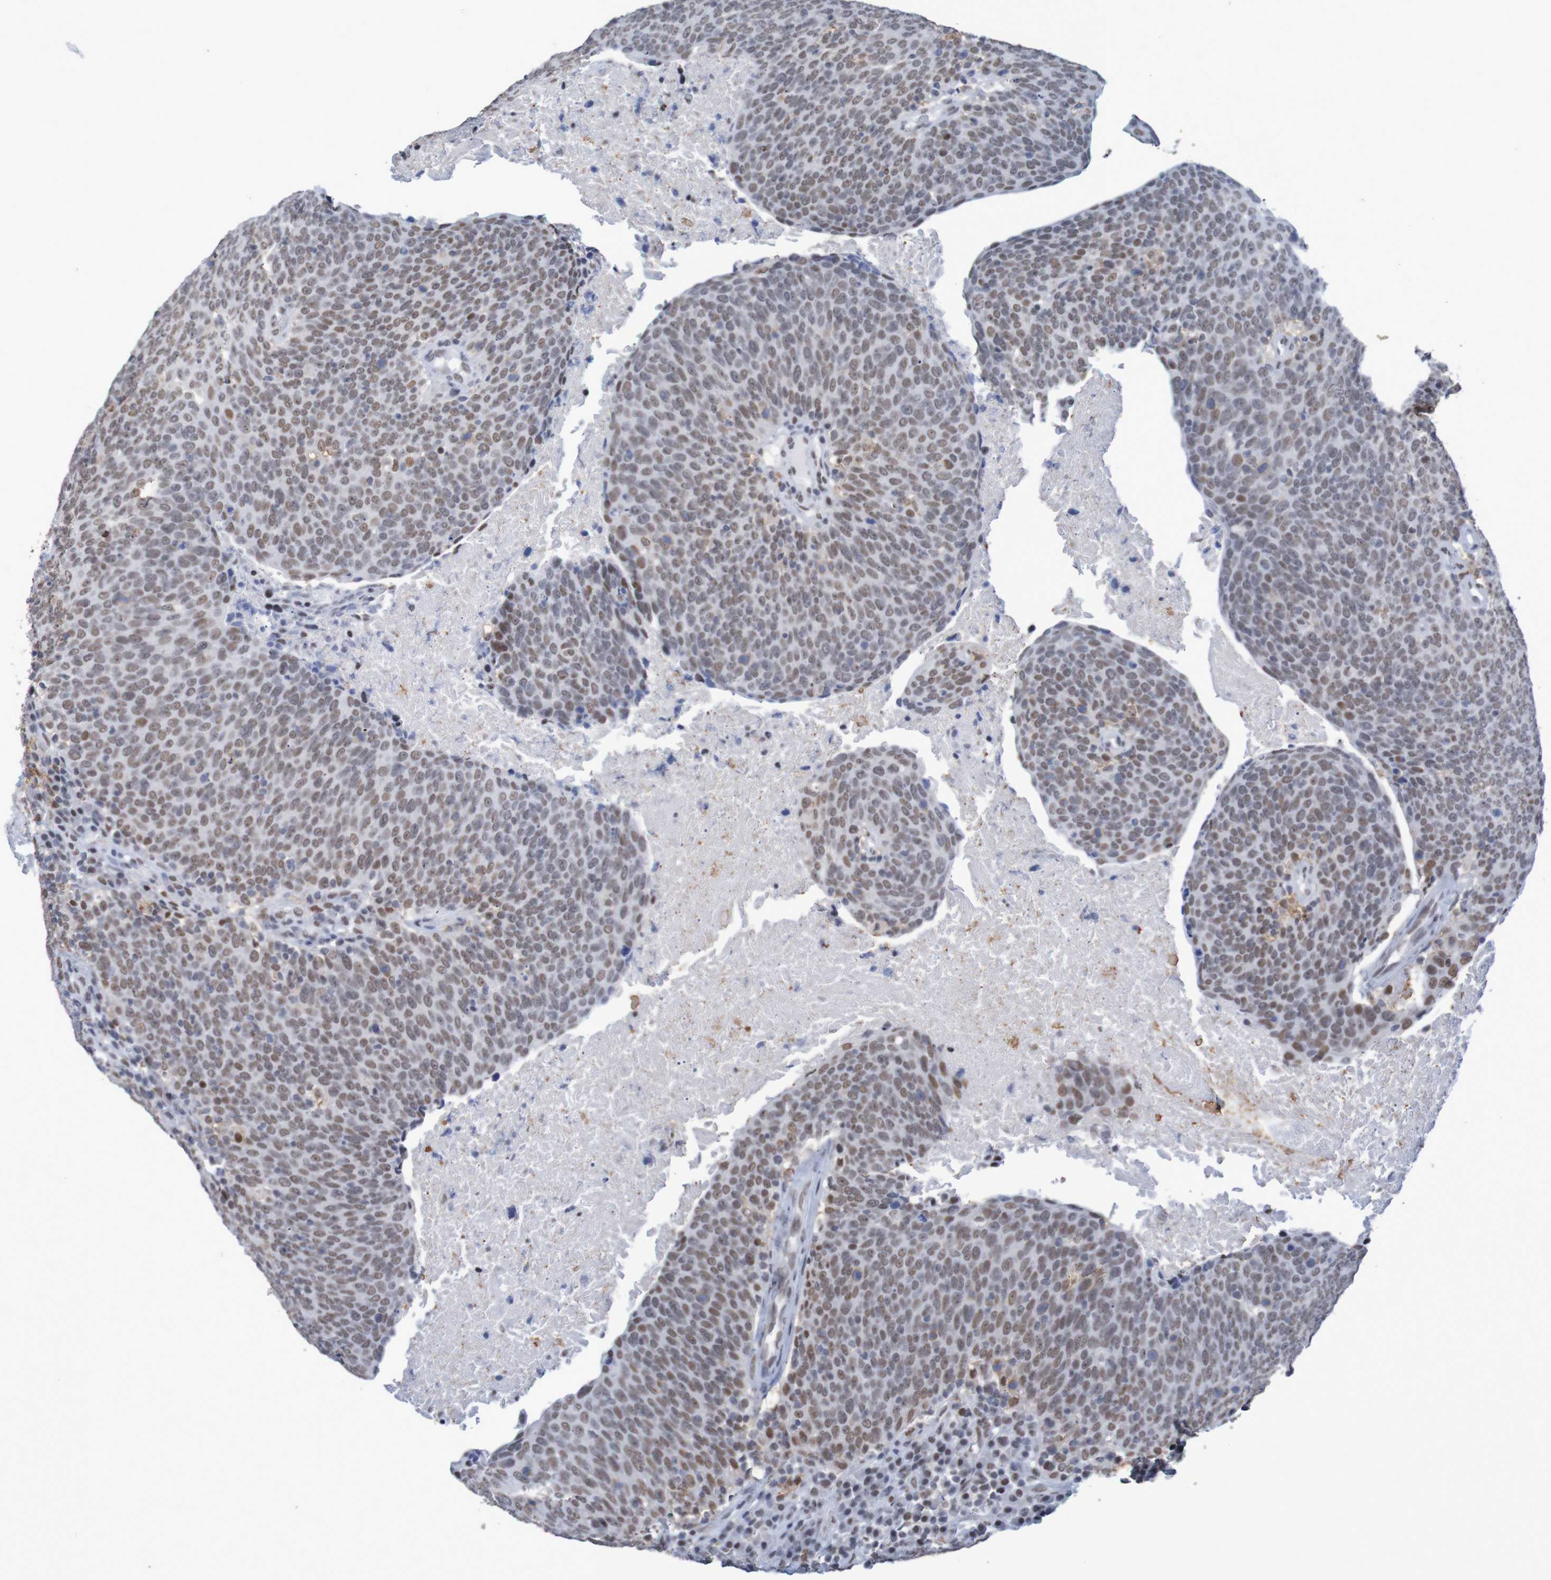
{"staining": {"intensity": "weak", "quantity": ">75%", "location": "nuclear"}, "tissue": "head and neck cancer", "cell_type": "Tumor cells", "image_type": "cancer", "snomed": [{"axis": "morphology", "description": "Squamous cell carcinoma, NOS"}, {"axis": "morphology", "description": "Squamous cell carcinoma, metastatic, NOS"}, {"axis": "topography", "description": "Lymph node"}, {"axis": "topography", "description": "Head-Neck"}], "caption": "Immunohistochemical staining of human head and neck cancer (metastatic squamous cell carcinoma) displays weak nuclear protein staining in about >75% of tumor cells.", "gene": "MRTFB", "patient": {"sex": "male", "age": 62}}